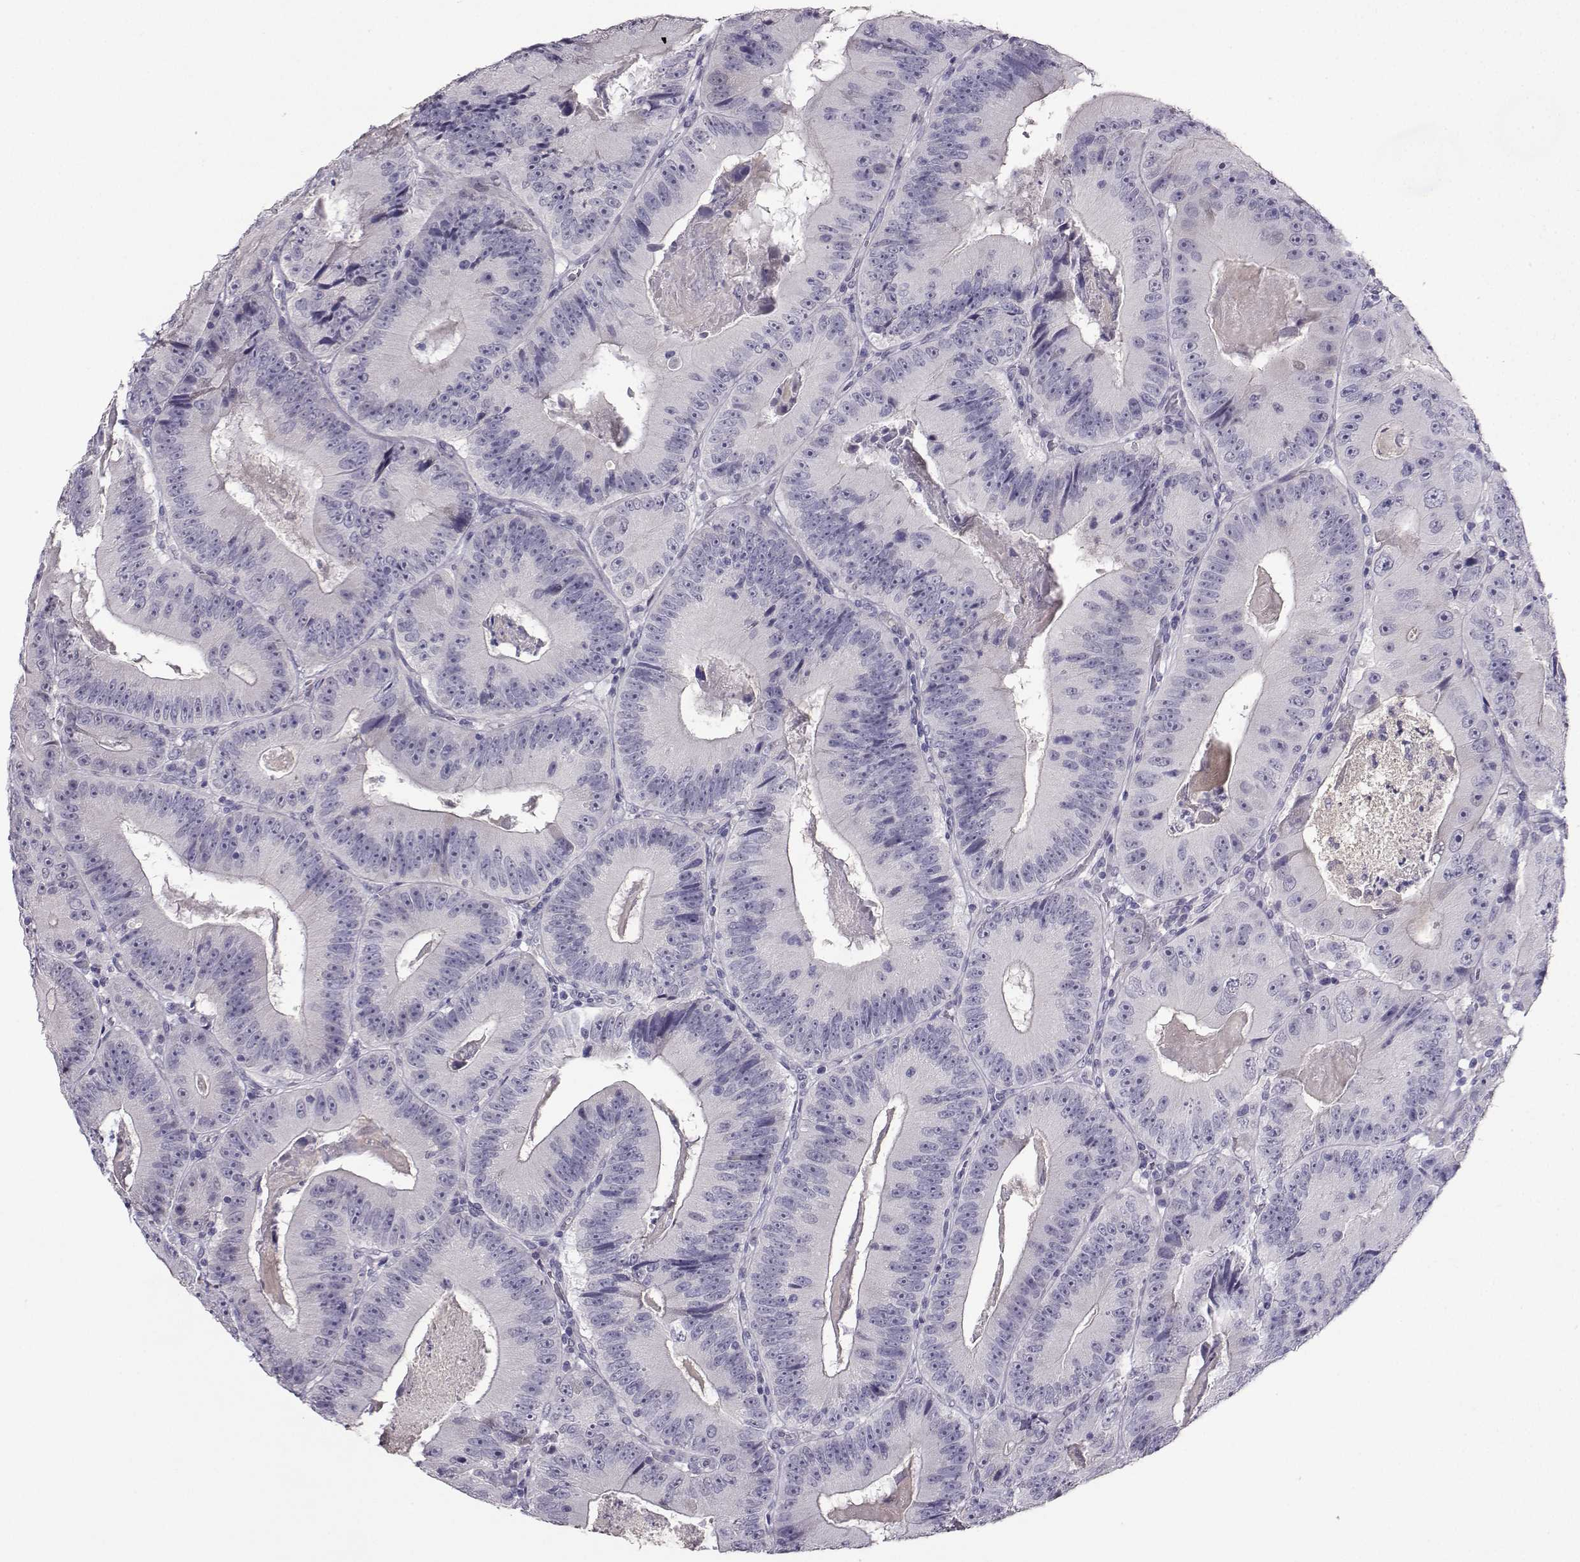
{"staining": {"intensity": "negative", "quantity": "none", "location": "none"}, "tissue": "colorectal cancer", "cell_type": "Tumor cells", "image_type": "cancer", "snomed": [{"axis": "morphology", "description": "Adenocarcinoma, NOS"}, {"axis": "topography", "description": "Colon"}], "caption": "A high-resolution photomicrograph shows IHC staining of colorectal adenocarcinoma, which demonstrates no significant expression in tumor cells.", "gene": "CARTPT", "patient": {"sex": "female", "age": 86}}